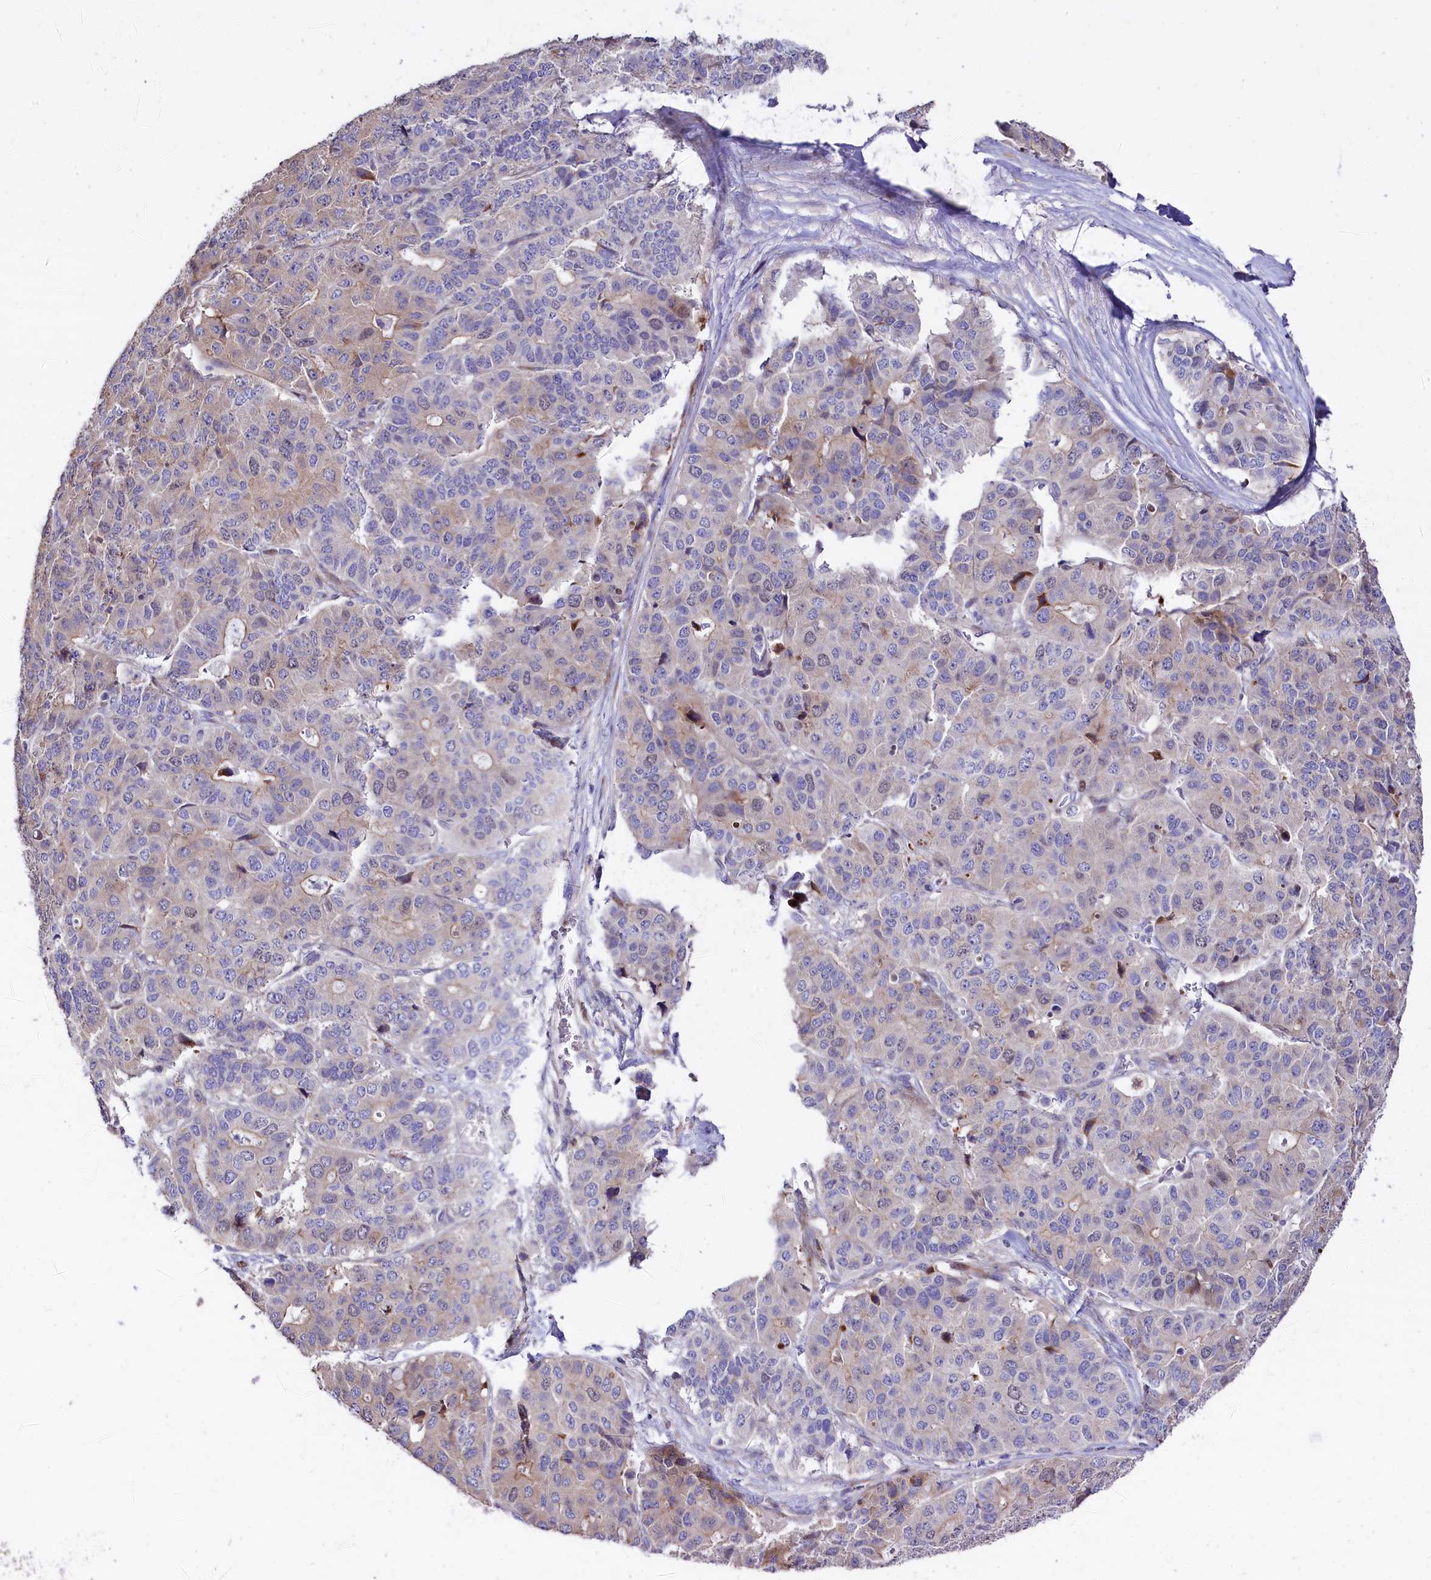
{"staining": {"intensity": "weak", "quantity": "<25%", "location": "cytoplasmic/membranous"}, "tissue": "pancreatic cancer", "cell_type": "Tumor cells", "image_type": "cancer", "snomed": [{"axis": "morphology", "description": "Adenocarcinoma, NOS"}, {"axis": "topography", "description": "Pancreas"}], "caption": "IHC photomicrograph of neoplastic tissue: human pancreatic adenocarcinoma stained with DAB (3,3'-diaminobenzidine) displays no significant protein positivity in tumor cells.", "gene": "WNT8A", "patient": {"sex": "male", "age": 50}}